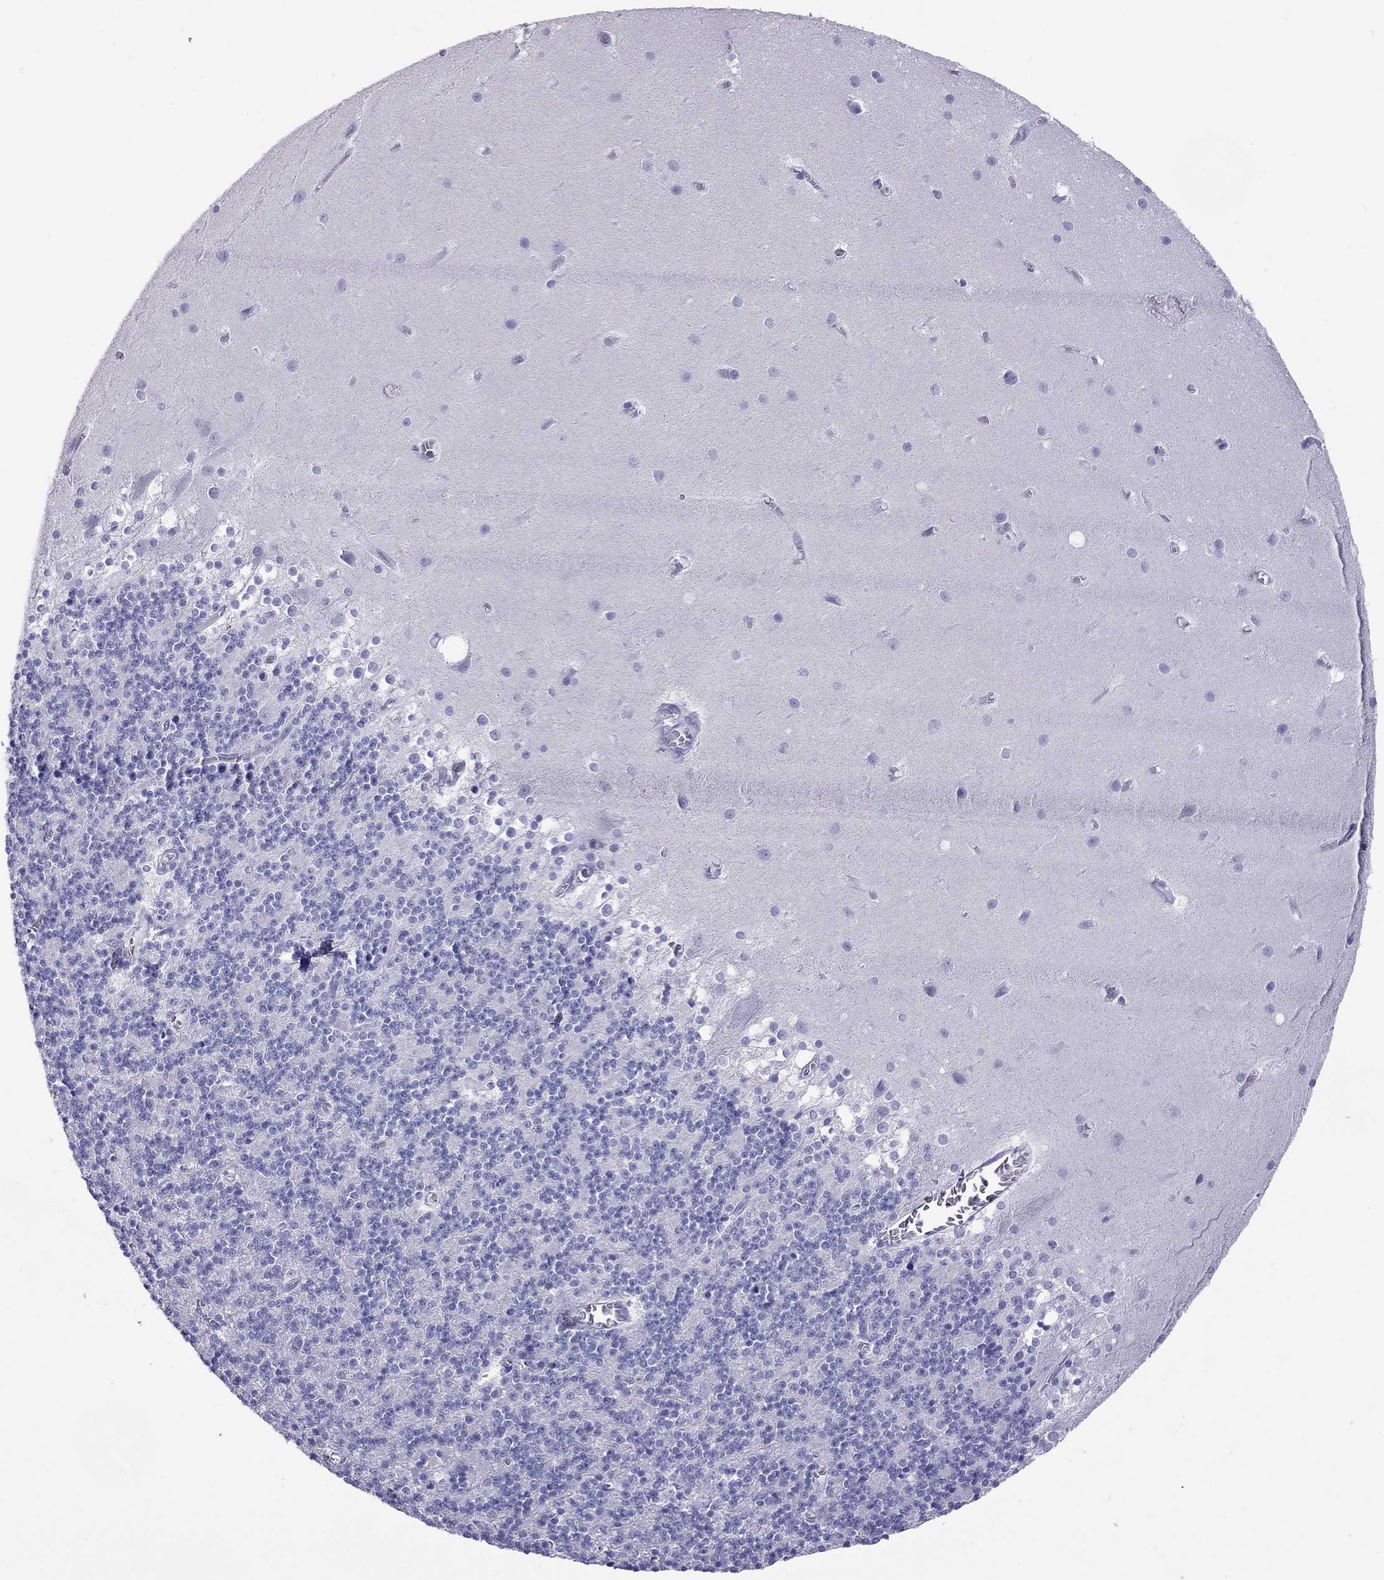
{"staining": {"intensity": "negative", "quantity": "none", "location": "none"}, "tissue": "cerebellum", "cell_type": "Cells in granular layer", "image_type": "normal", "snomed": [{"axis": "morphology", "description": "Normal tissue, NOS"}, {"axis": "topography", "description": "Cerebellum"}], "caption": "This micrograph is of benign cerebellum stained with immunohistochemistry to label a protein in brown with the nuclei are counter-stained blue. There is no positivity in cells in granular layer. (DAB immunohistochemistry visualized using brightfield microscopy, high magnification).", "gene": "SLAMF1", "patient": {"sex": "male", "age": 70}}